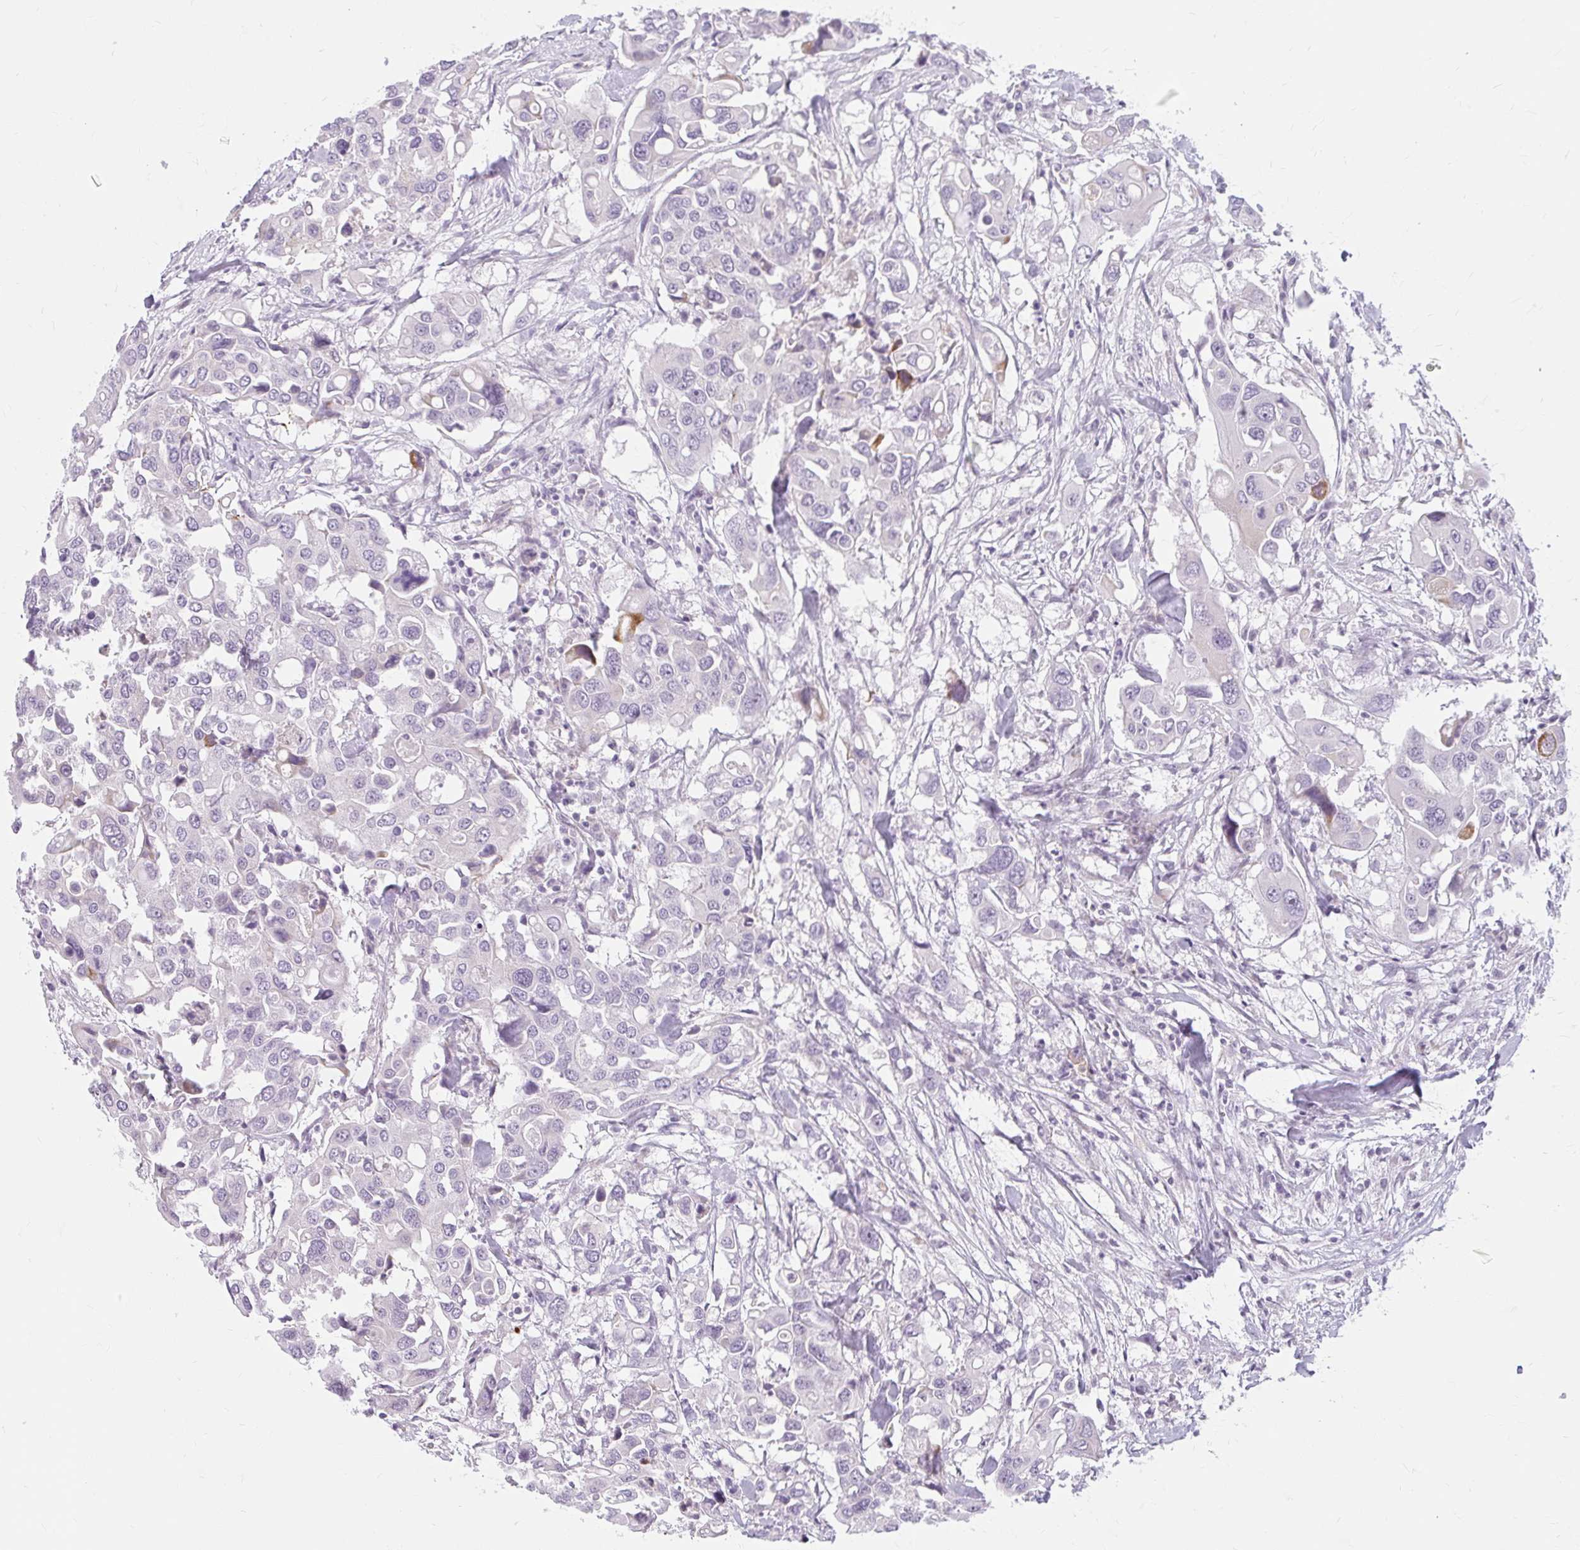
{"staining": {"intensity": "negative", "quantity": "none", "location": "none"}, "tissue": "colorectal cancer", "cell_type": "Tumor cells", "image_type": "cancer", "snomed": [{"axis": "morphology", "description": "Adenocarcinoma, NOS"}, {"axis": "topography", "description": "Colon"}], "caption": "IHC image of neoplastic tissue: colorectal cancer (adenocarcinoma) stained with DAB (3,3'-diaminobenzidine) demonstrates no significant protein expression in tumor cells. (DAB immunohistochemistry (IHC), high magnification).", "gene": "ZFYVE26", "patient": {"sex": "male", "age": 77}}